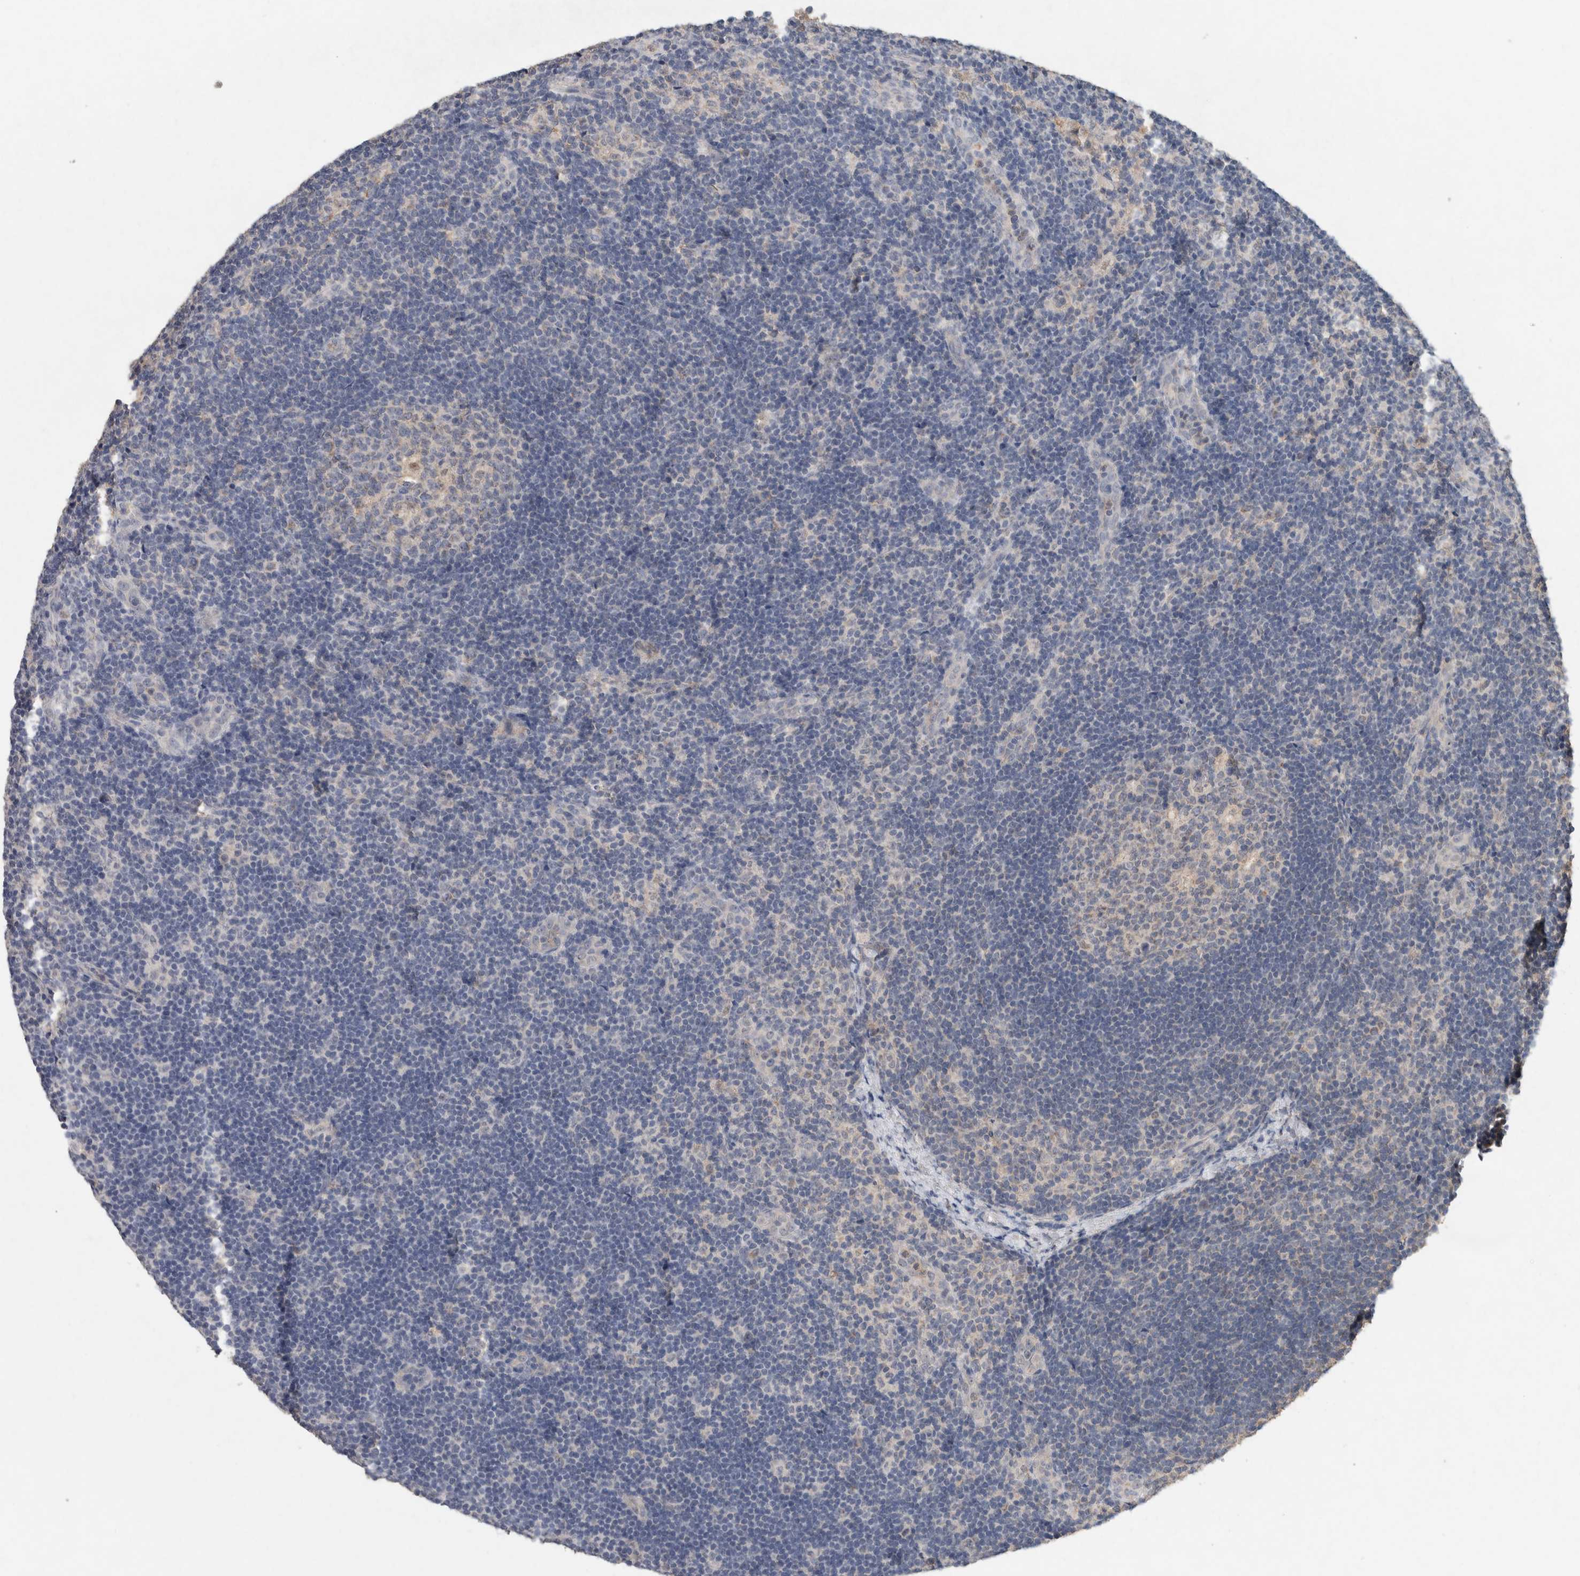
{"staining": {"intensity": "negative", "quantity": "none", "location": "none"}, "tissue": "lymph node", "cell_type": "Germinal center cells", "image_type": "normal", "snomed": [{"axis": "morphology", "description": "Normal tissue, NOS"}, {"axis": "topography", "description": "Lymph node"}], "caption": "DAB immunohistochemical staining of normal lymph node exhibits no significant staining in germinal center cells. (DAB immunohistochemistry, high magnification).", "gene": "RAB14", "patient": {"sex": "female", "age": 22}}